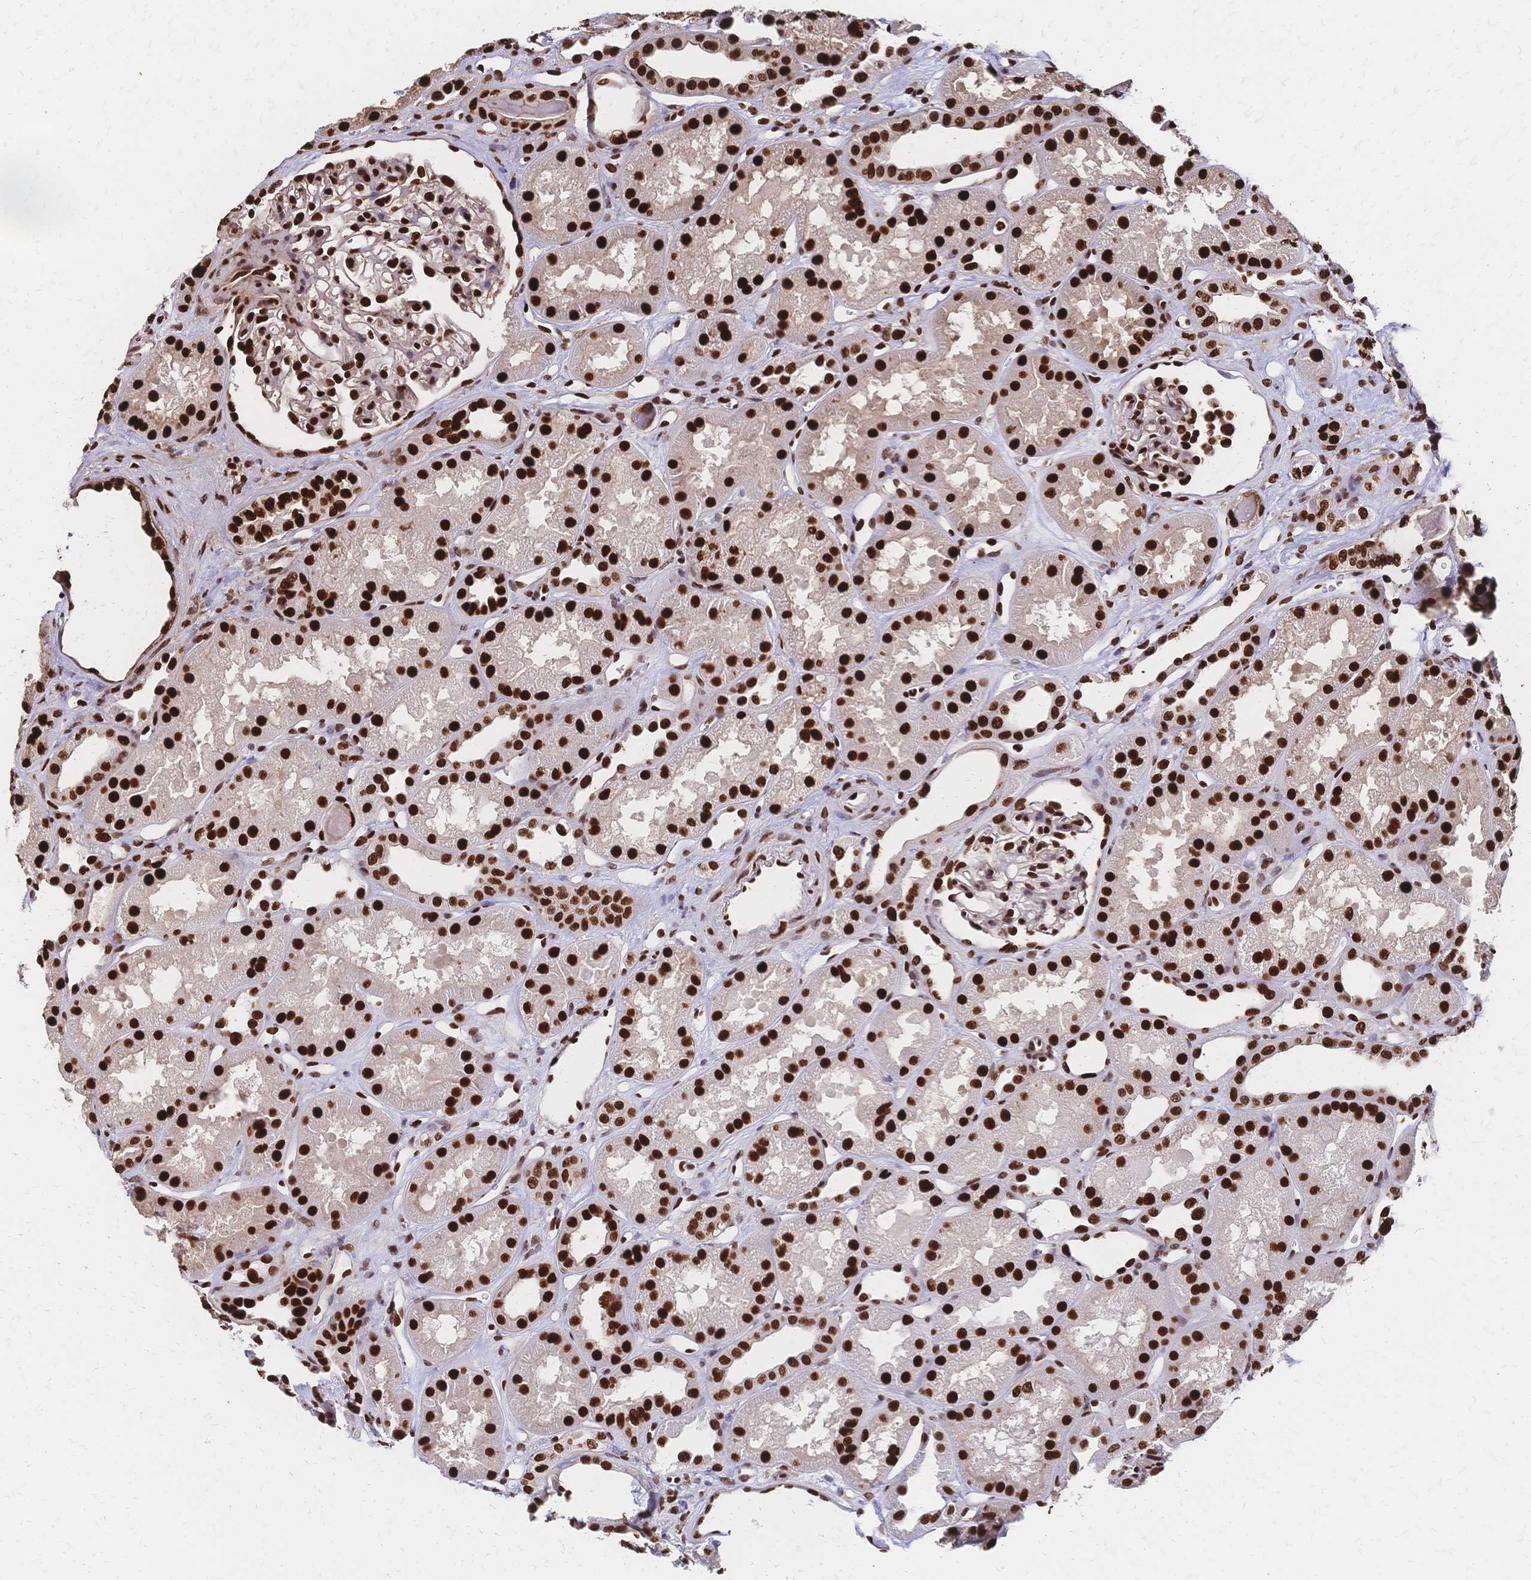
{"staining": {"intensity": "strong", "quantity": ">75%", "location": "nuclear"}, "tissue": "kidney", "cell_type": "Cells in glomeruli", "image_type": "normal", "snomed": [{"axis": "morphology", "description": "Normal tissue, NOS"}, {"axis": "topography", "description": "Kidney"}], "caption": "Protein staining shows strong nuclear expression in approximately >75% of cells in glomeruli in benign kidney.", "gene": "HDGF", "patient": {"sex": "male", "age": 61}}